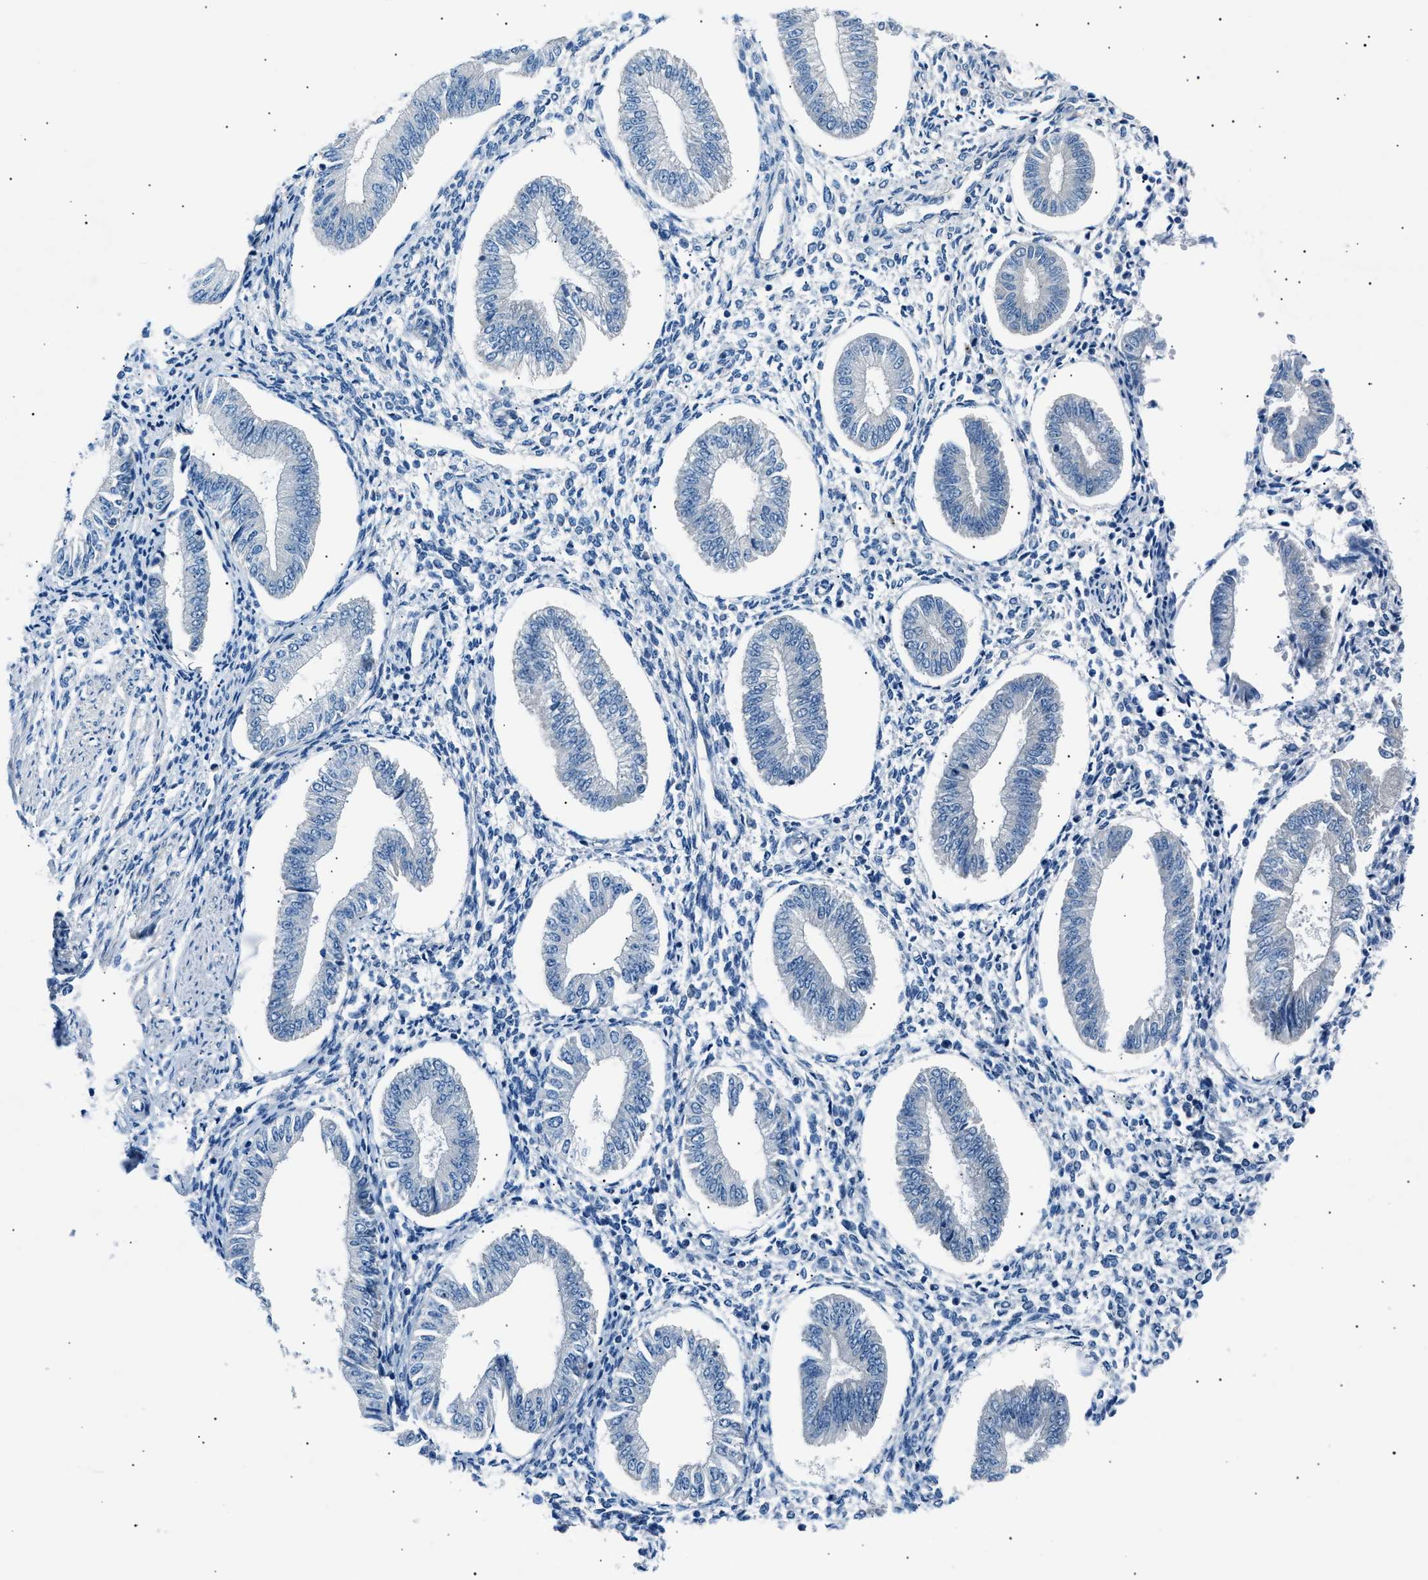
{"staining": {"intensity": "negative", "quantity": "none", "location": "none"}, "tissue": "endometrium", "cell_type": "Cells in endometrial stroma", "image_type": "normal", "snomed": [{"axis": "morphology", "description": "Normal tissue, NOS"}, {"axis": "topography", "description": "Endometrium"}], "caption": "This histopathology image is of normal endometrium stained with IHC to label a protein in brown with the nuclei are counter-stained blue. There is no staining in cells in endometrial stroma.", "gene": "LRRC37B", "patient": {"sex": "female", "age": 50}}